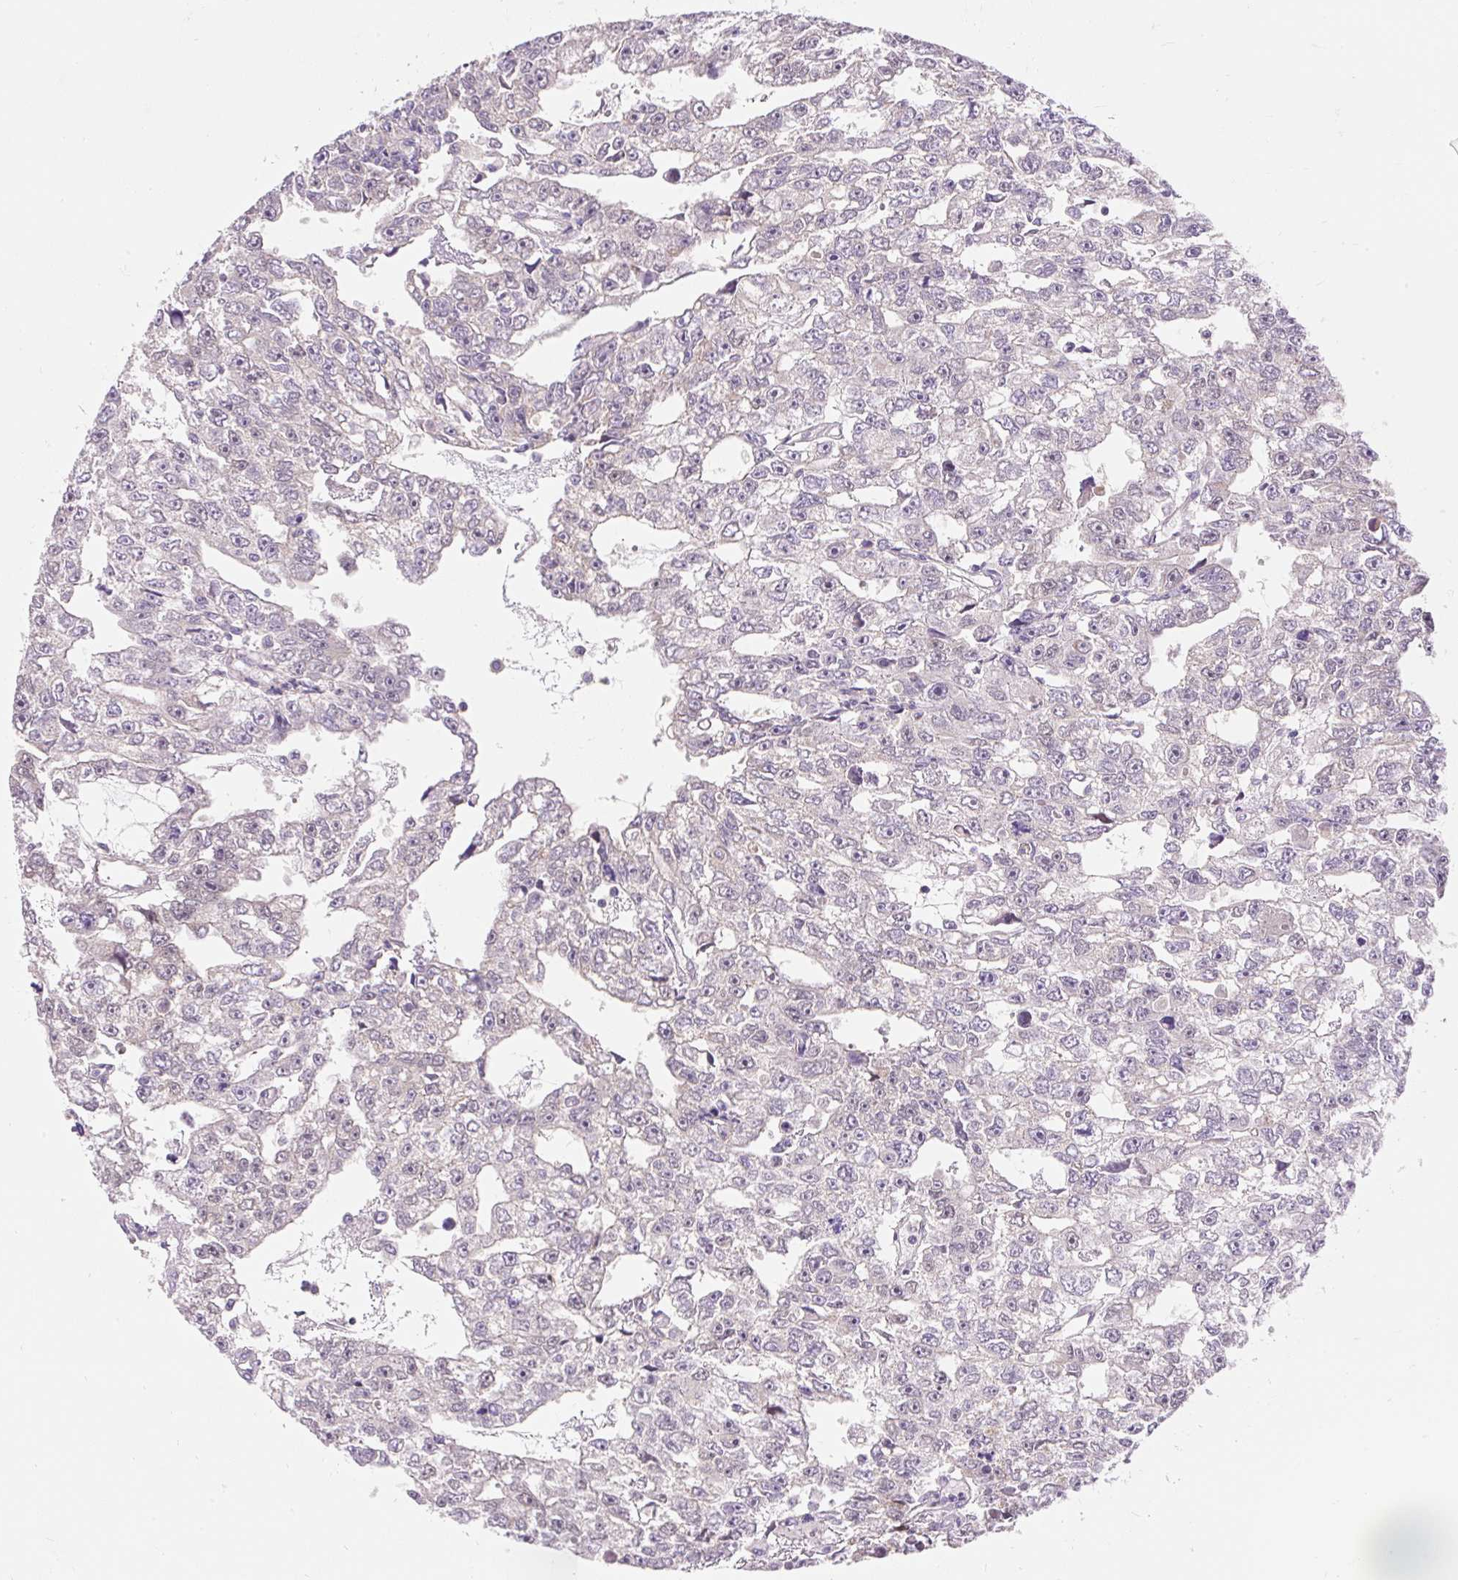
{"staining": {"intensity": "negative", "quantity": "none", "location": "none"}, "tissue": "testis cancer", "cell_type": "Tumor cells", "image_type": "cancer", "snomed": [{"axis": "morphology", "description": "Carcinoma, Embryonal, NOS"}, {"axis": "topography", "description": "Testis"}], "caption": "Human testis embryonal carcinoma stained for a protein using immunohistochemistry (IHC) demonstrates no positivity in tumor cells.", "gene": "PMAIP1", "patient": {"sex": "male", "age": 20}}